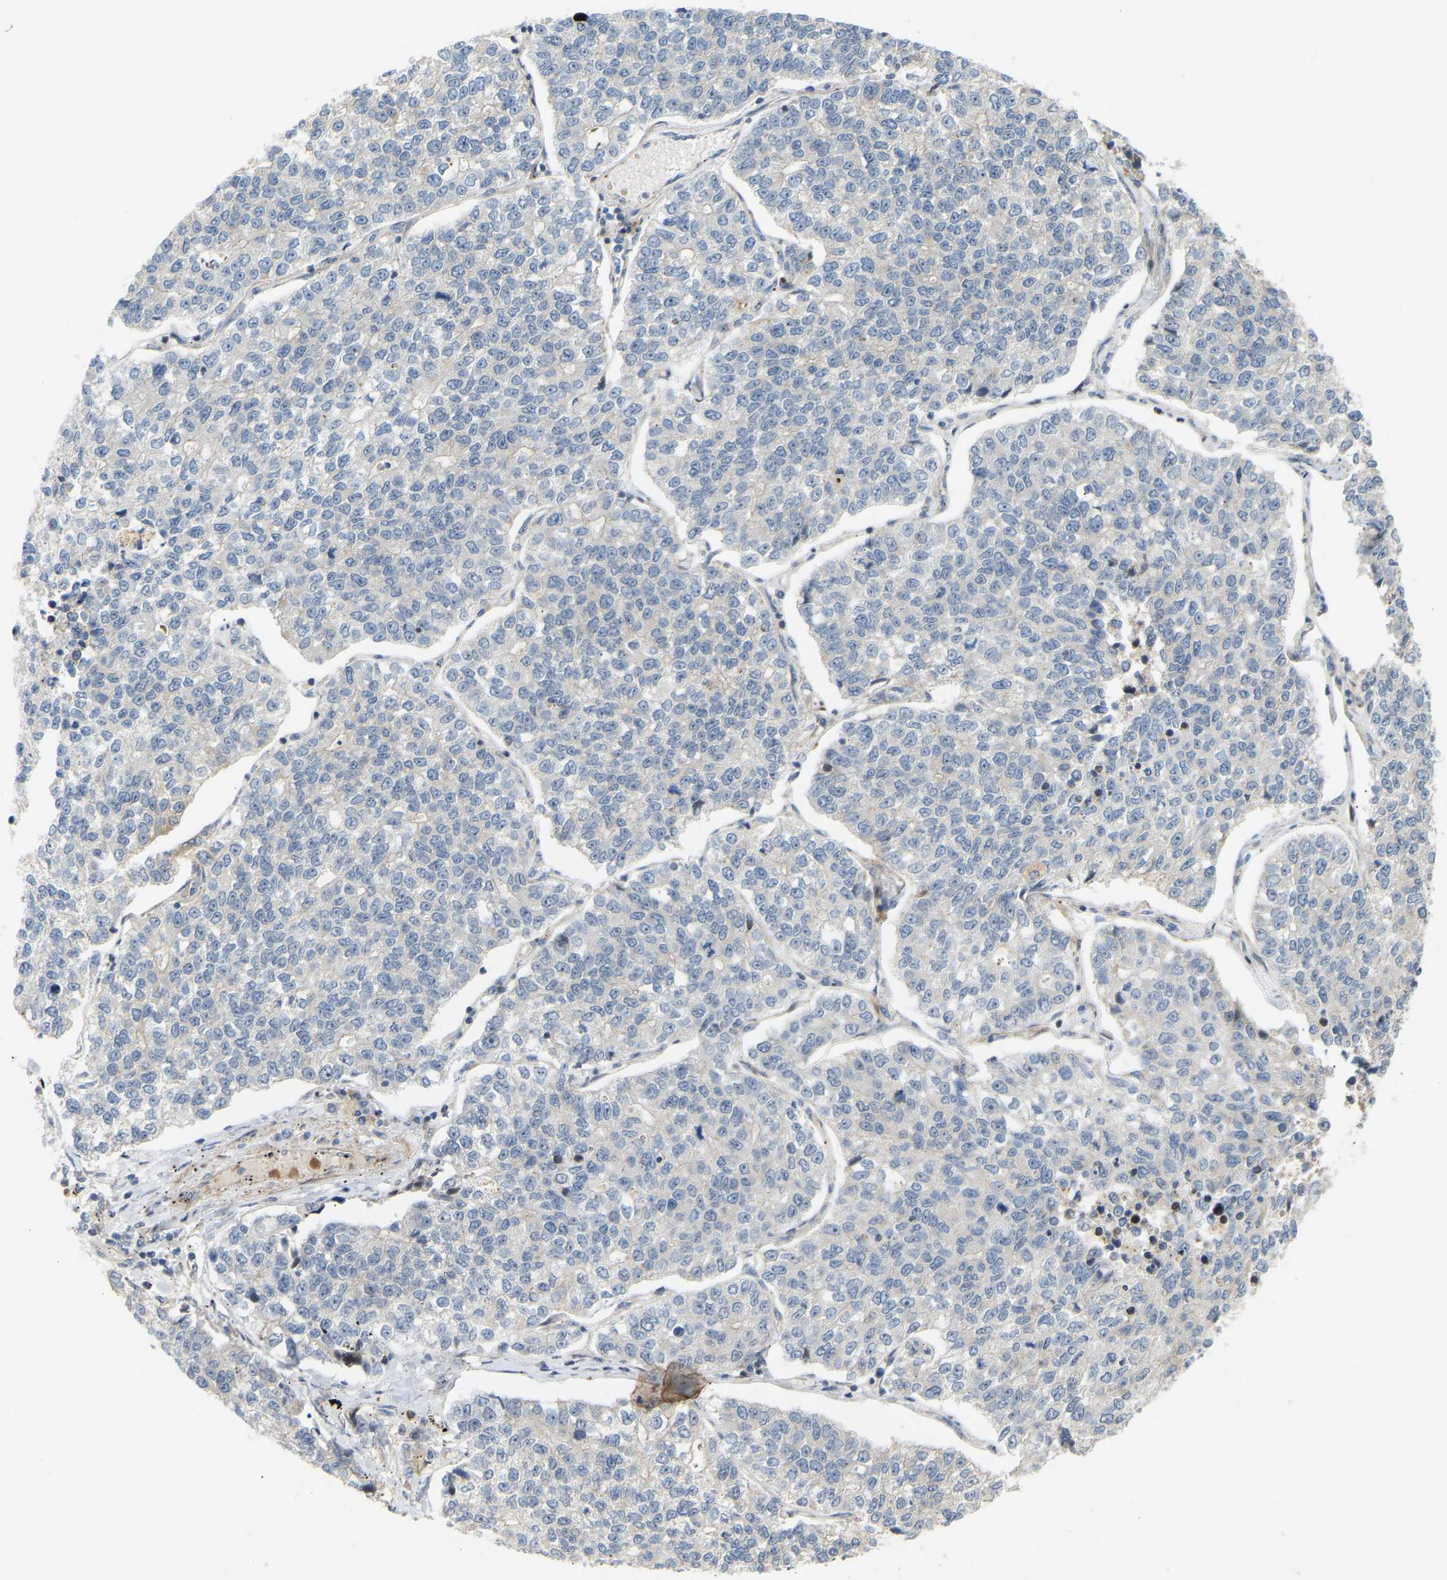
{"staining": {"intensity": "negative", "quantity": "none", "location": "none"}, "tissue": "lung cancer", "cell_type": "Tumor cells", "image_type": "cancer", "snomed": [{"axis": "morphology", "description": "Adenocarcinoma, NOS"}, {"axis": "topography", "description": "Lung"}], "caption": "This histopathology image is of lung cancer stained with immunohistochemistry (IHC) to label a protein in brown with the nuclei are counter-stained blue. There is no positivity in tumor cells.", "gene": "POGLUT2", "patient": {"sex": "male", "age": 49}}